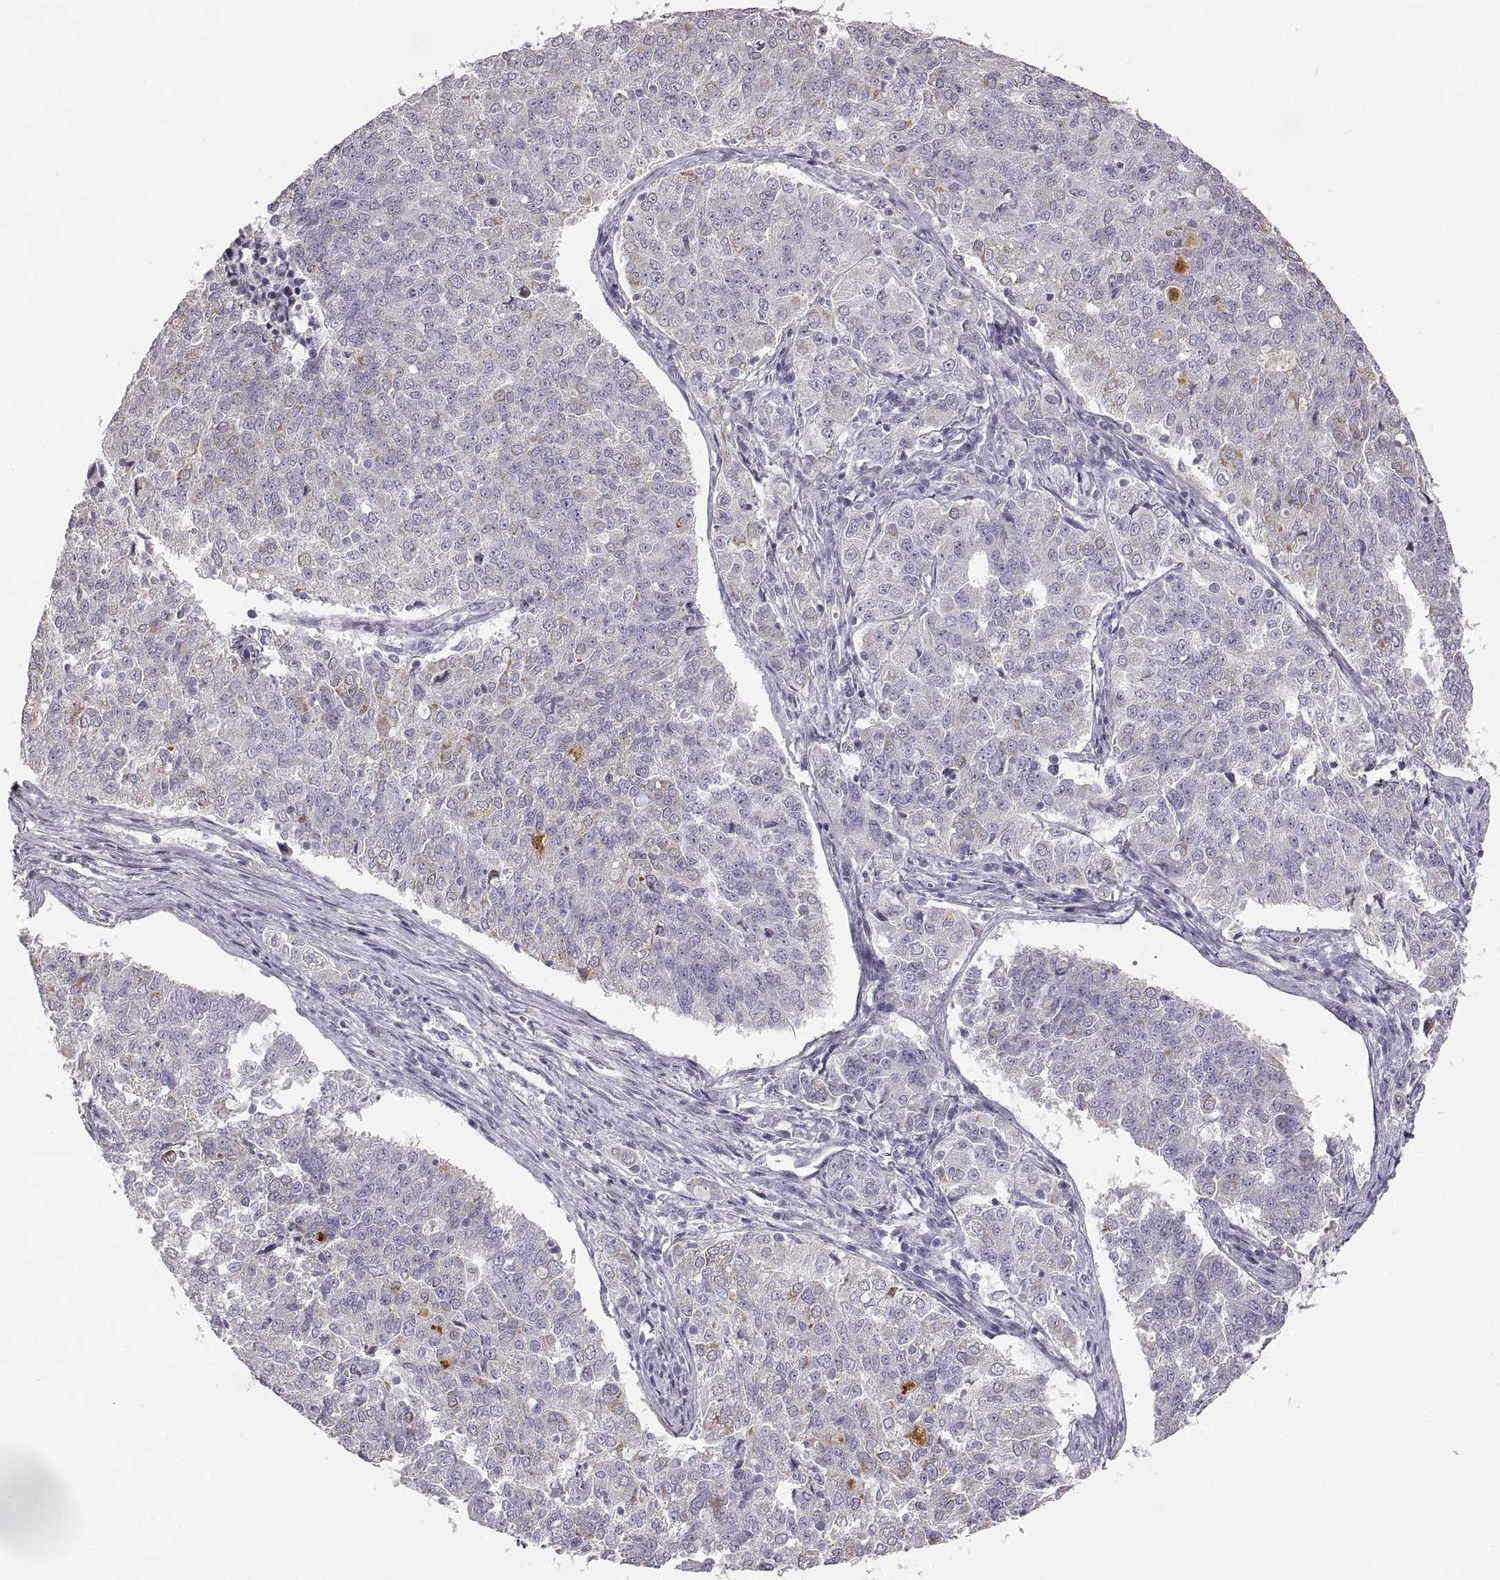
{"staining": {"intensity": "negative", "quantity": "none", "location": "none"}, "tissue": "endometrial cancer", "cell_type": "Tumor cells", "image_type": "cancer", "snomed": [{"axis": "morphology", "description": "Adenocarcinoma, NOS"}, {"axis": "topography", "description": "Endometrium"}], "caption": "IHC photomicrograph of endometrial cancer stained for a protein (brown), which displays no positivity in tumor cells.", "gene": "RDH13", "patient": {"sex": "female", "age": 43}}